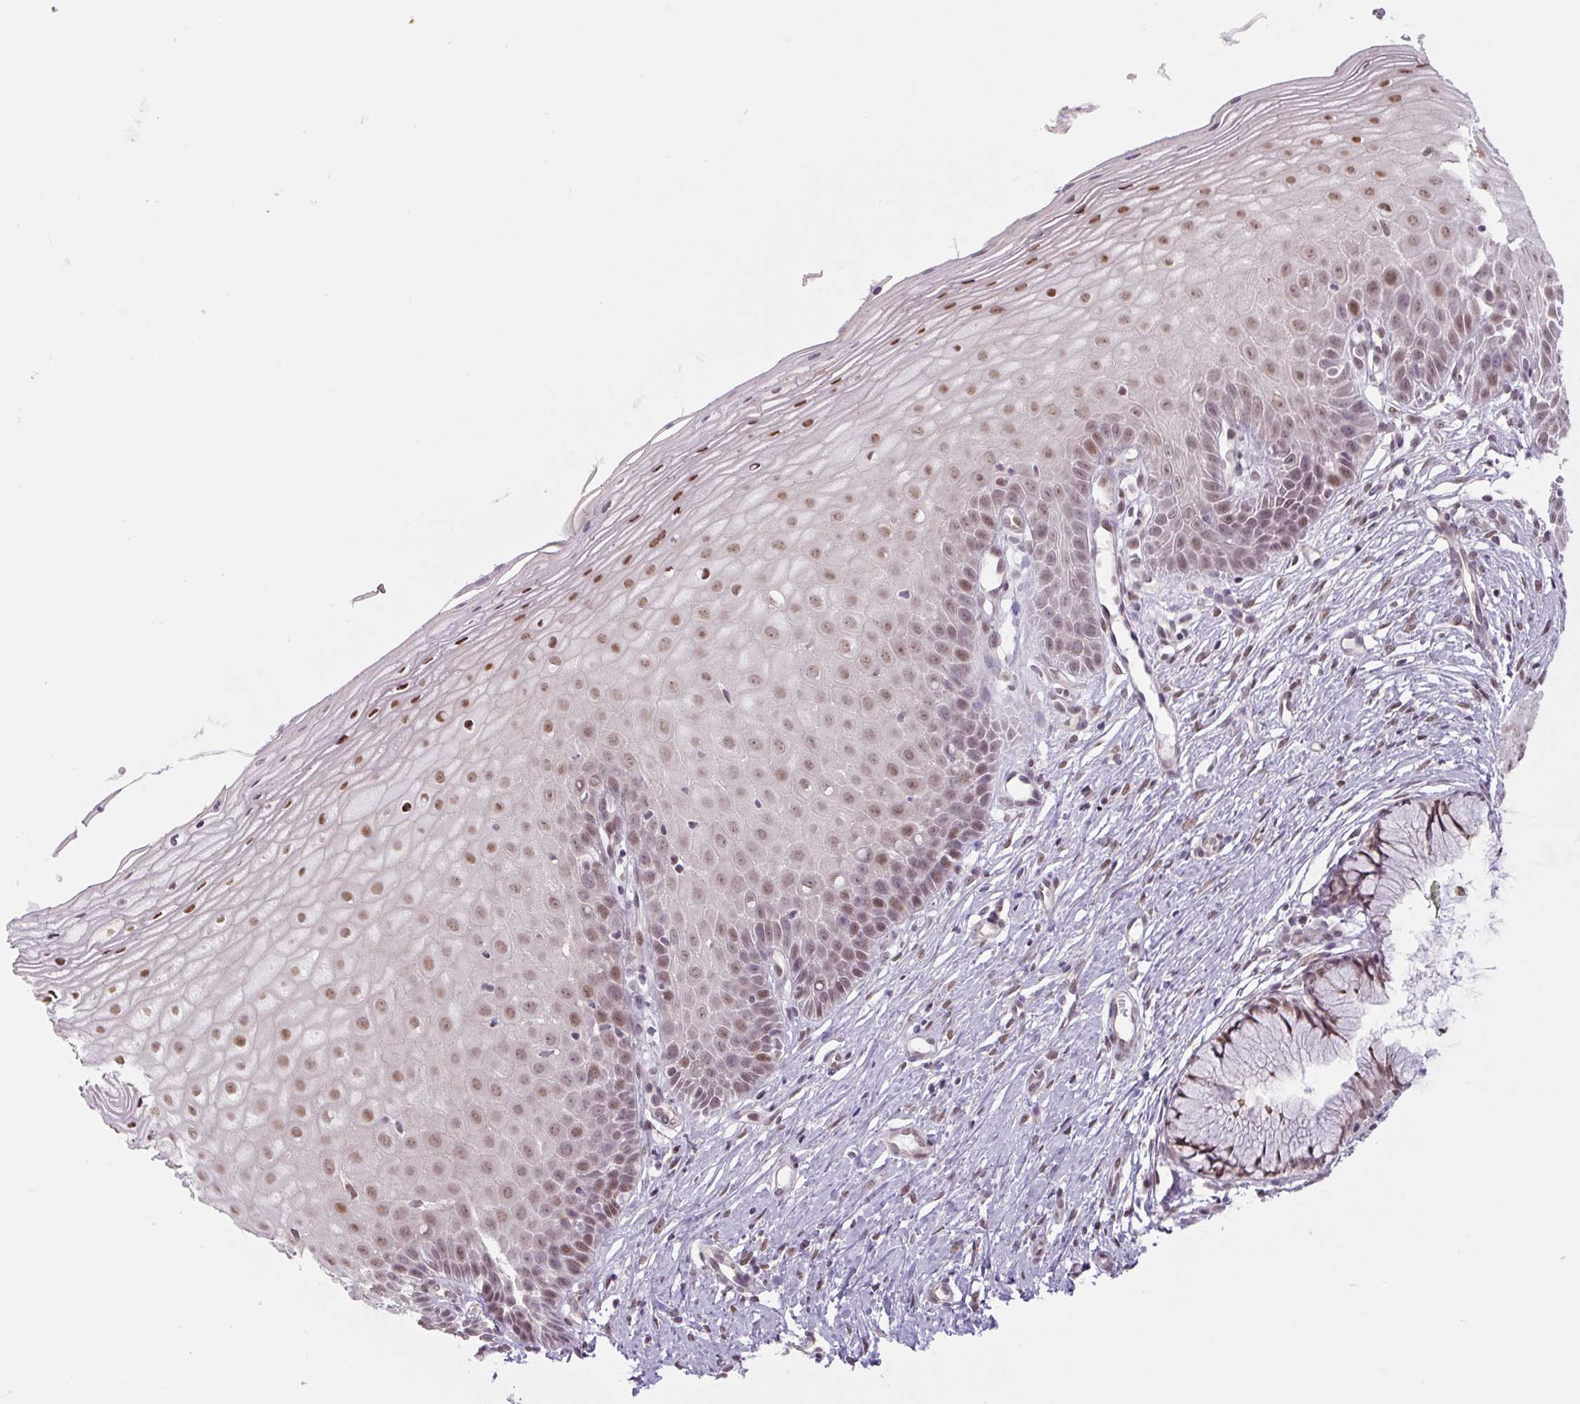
{"staining": {"intensity": "moderate", "quantity": ">75%", "location": "nuclear"}, "tissue": "cervix", "cell_type": "Glandular cells", "image_type": "normal", "snomed": [{"axis": "morphology", "description": "Normal tissue, NOS"}, {"axis": "topography", "description": "Cervix"}], "caption": "Human cervix stained for a protein (brown) exhibits moderate nuclear positive staining in approximately >75% of glandular cells.", "gene": "TCFL5", "patient": {"sex": "female", "age": 36}}